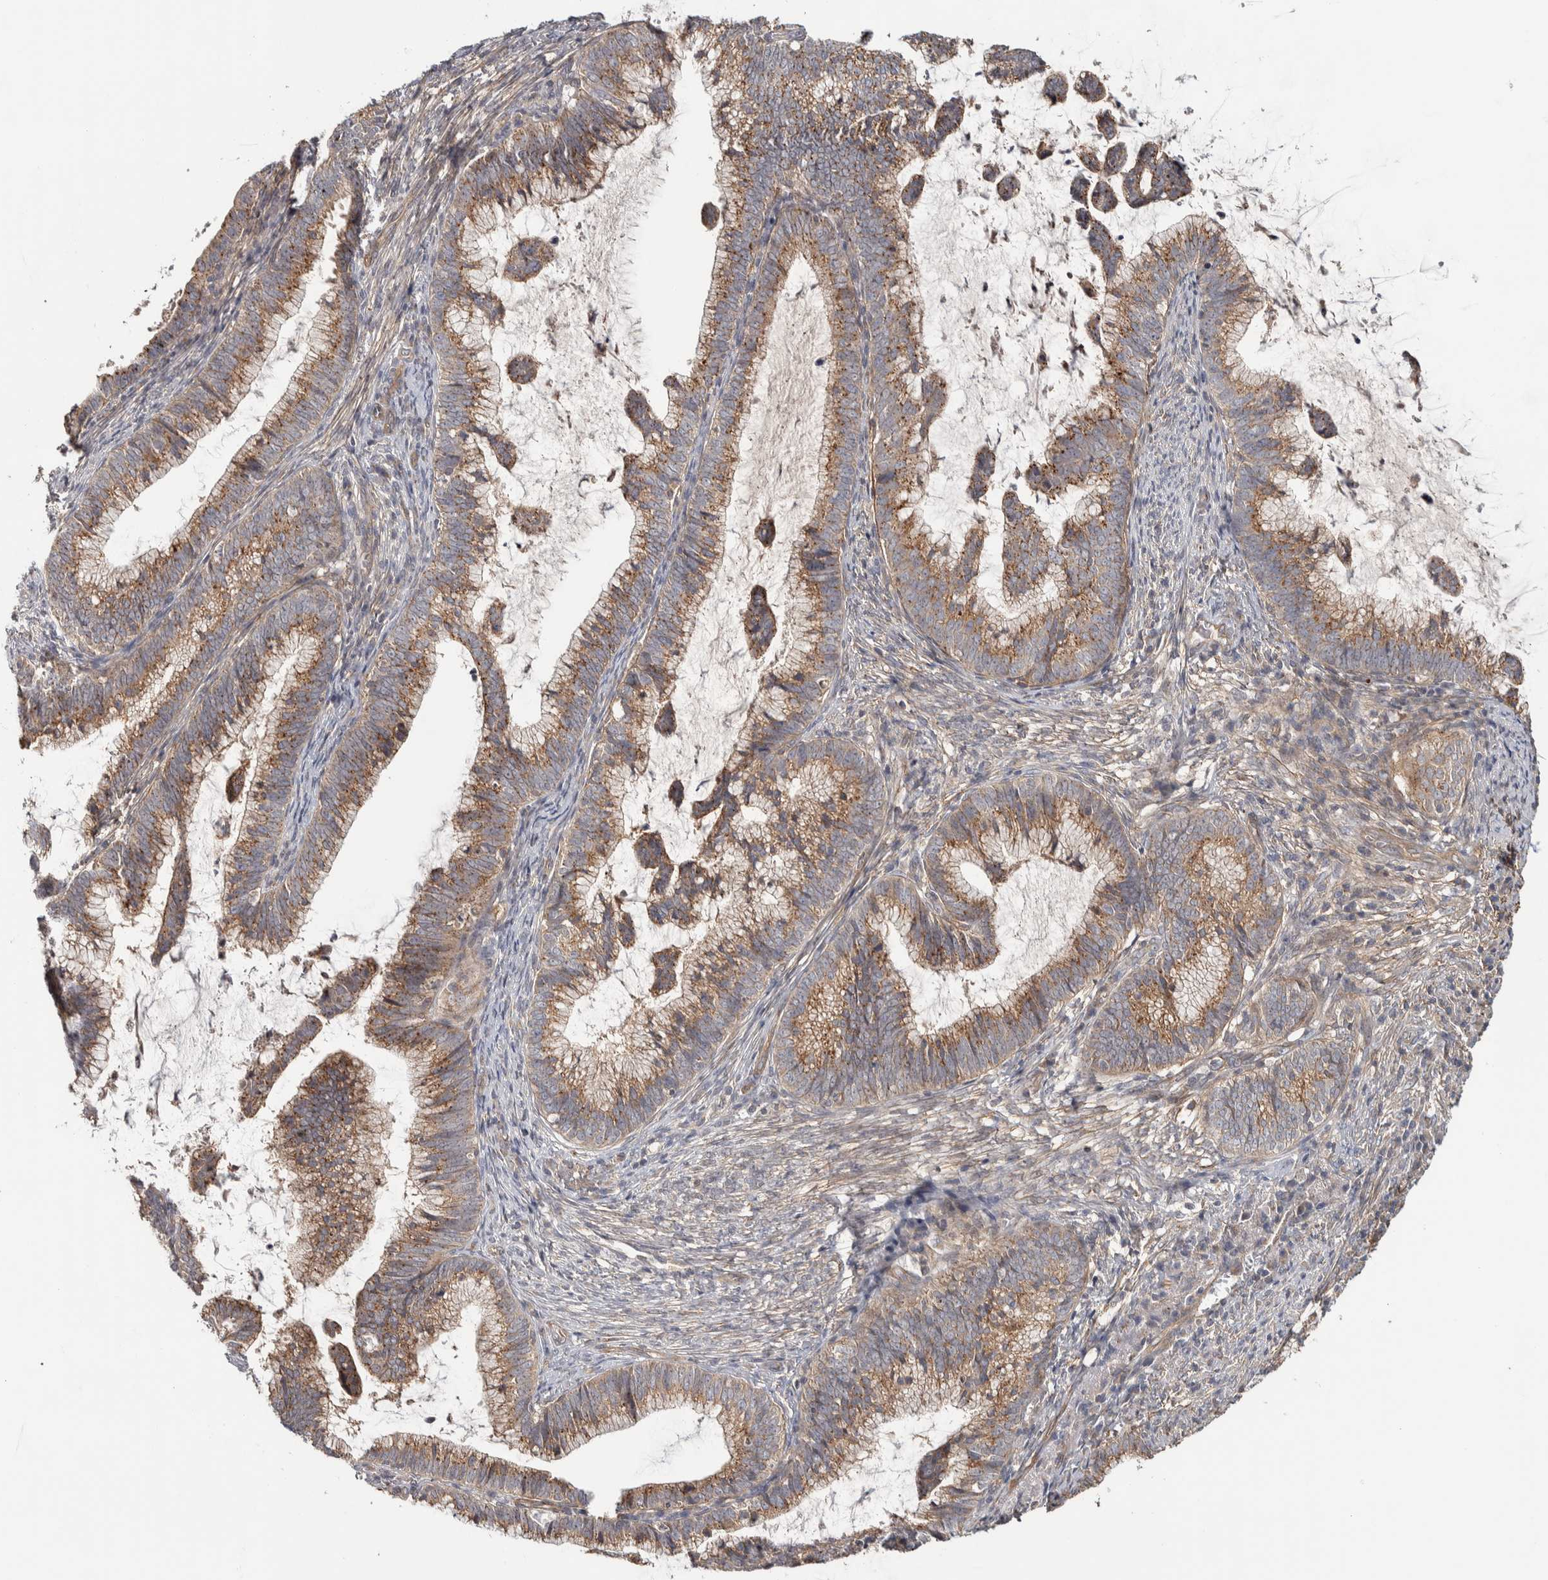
{"staining": {"intensity": "moderate", "quantity": ">75%", "location": "cytoplasmic/membranous"}, "tissue": "cervical cancer", "cell_type": "Tumor cells", "image_type": "cancer", "snomed": [{"axis": "morphology", "description": "Adenocarcinoma, NOS"}, {"axis": "topography", "description": "Cervix"}], "caption": "The histopathology image displays staining of cervical adenocarcinoma, revealing moderate cytoplasmic/membranous protein expression (brown color) within tumor cells.", "gene": "CHMP4C", "patient": {"sex": "female", "age": 36}}